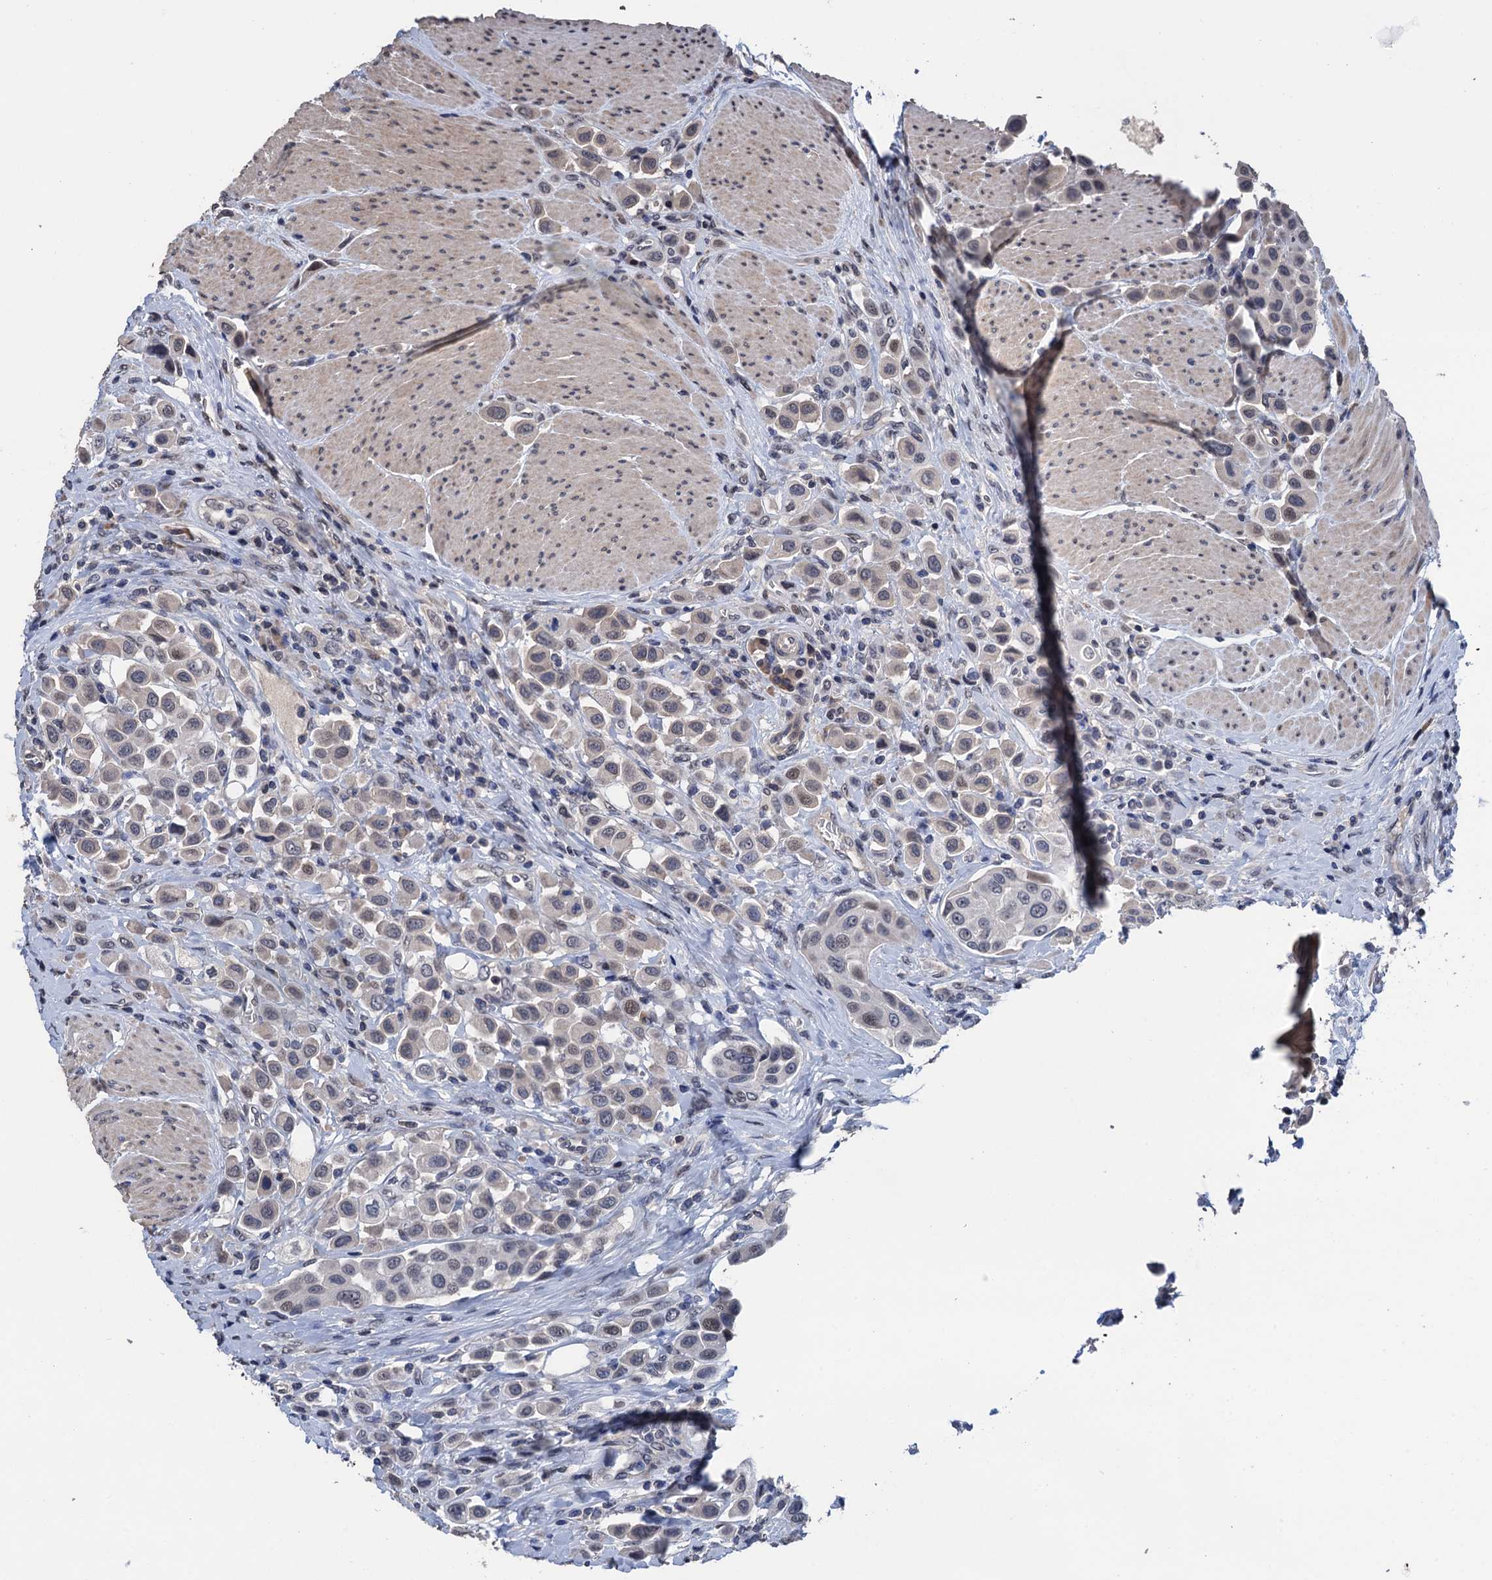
{"staining": {"intensity": "moderate", "quantity": "<25%", "location": "nuclear"}, "tissue": "urothelial cancer", "cell_type": "Tumor cells", "image_type": "cancer", "snomed": [{"axis": "morphology", "description": "Urothelial carcinoma, High grade"}, {"axis": "topography", "description": "Urinary bladder"}], "caption": "This is a histology image of IHC staining of urothelial cancer, which shows moderate positivity in the nuclear of tumor cells.", "gene": "ART5", "patient": {"sex": "male", "age": 50}}